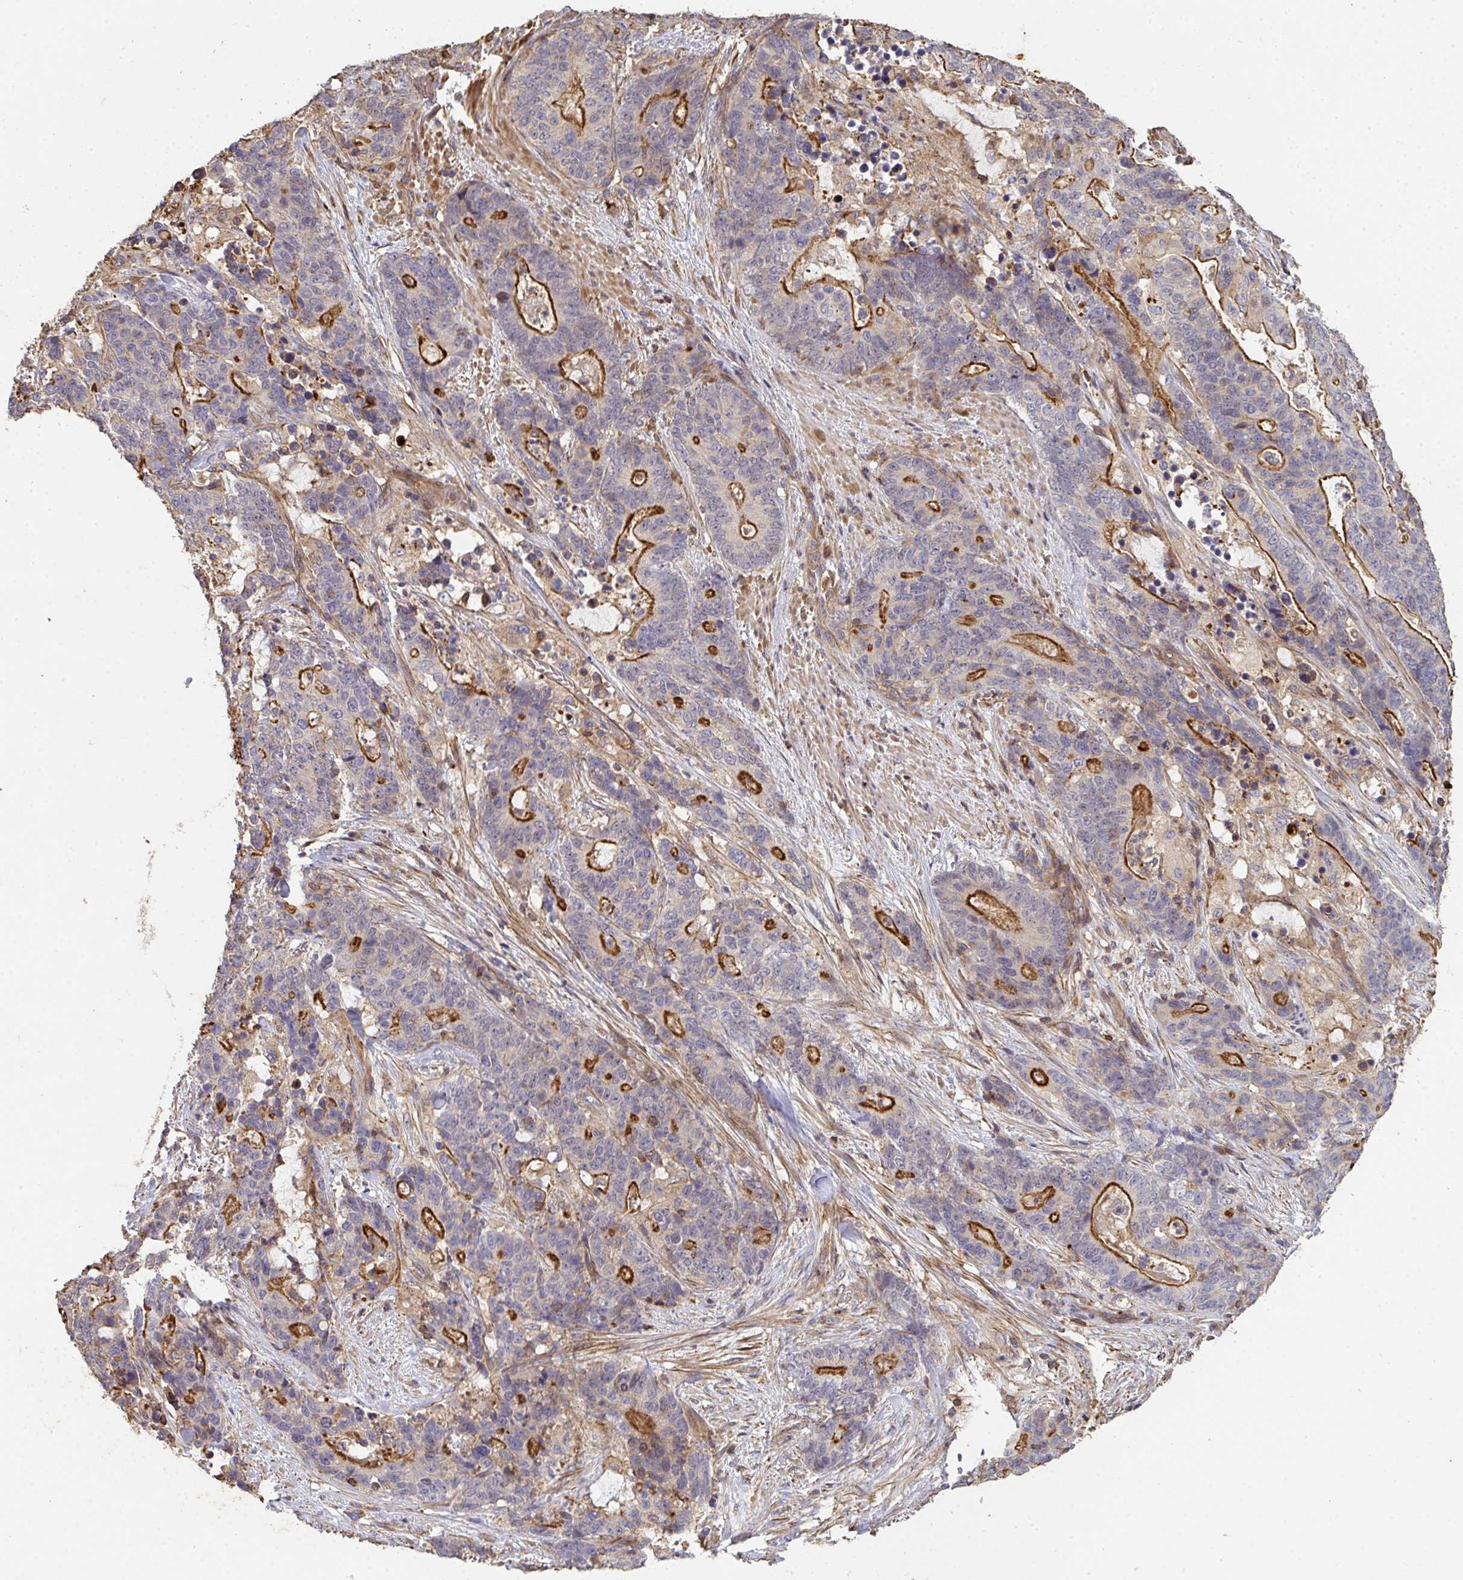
{"staining": {"intensity": "moderate", "quantity": "25%-75%", "location": "cytoplasmic/membranous"}, "tissue": "stomach cancer", "cell_type": "Tumor cells", "image_type": "cancer", "snomed": [{"axis": "morphology", "description": "Normal tissue, NOS"}, {"axis": "morphology", "description": "Adenocarcinoma, NOS"}, {"axis": "topography", "description": "Stomach"}], "caption": "A brown stain labels moderate cytoplasmic/membranous positivity of a protein in human stomach adenocarcinoma tumor cells.", "gene": "TNMD", "patient": {"sex": "female", "age": 64}}